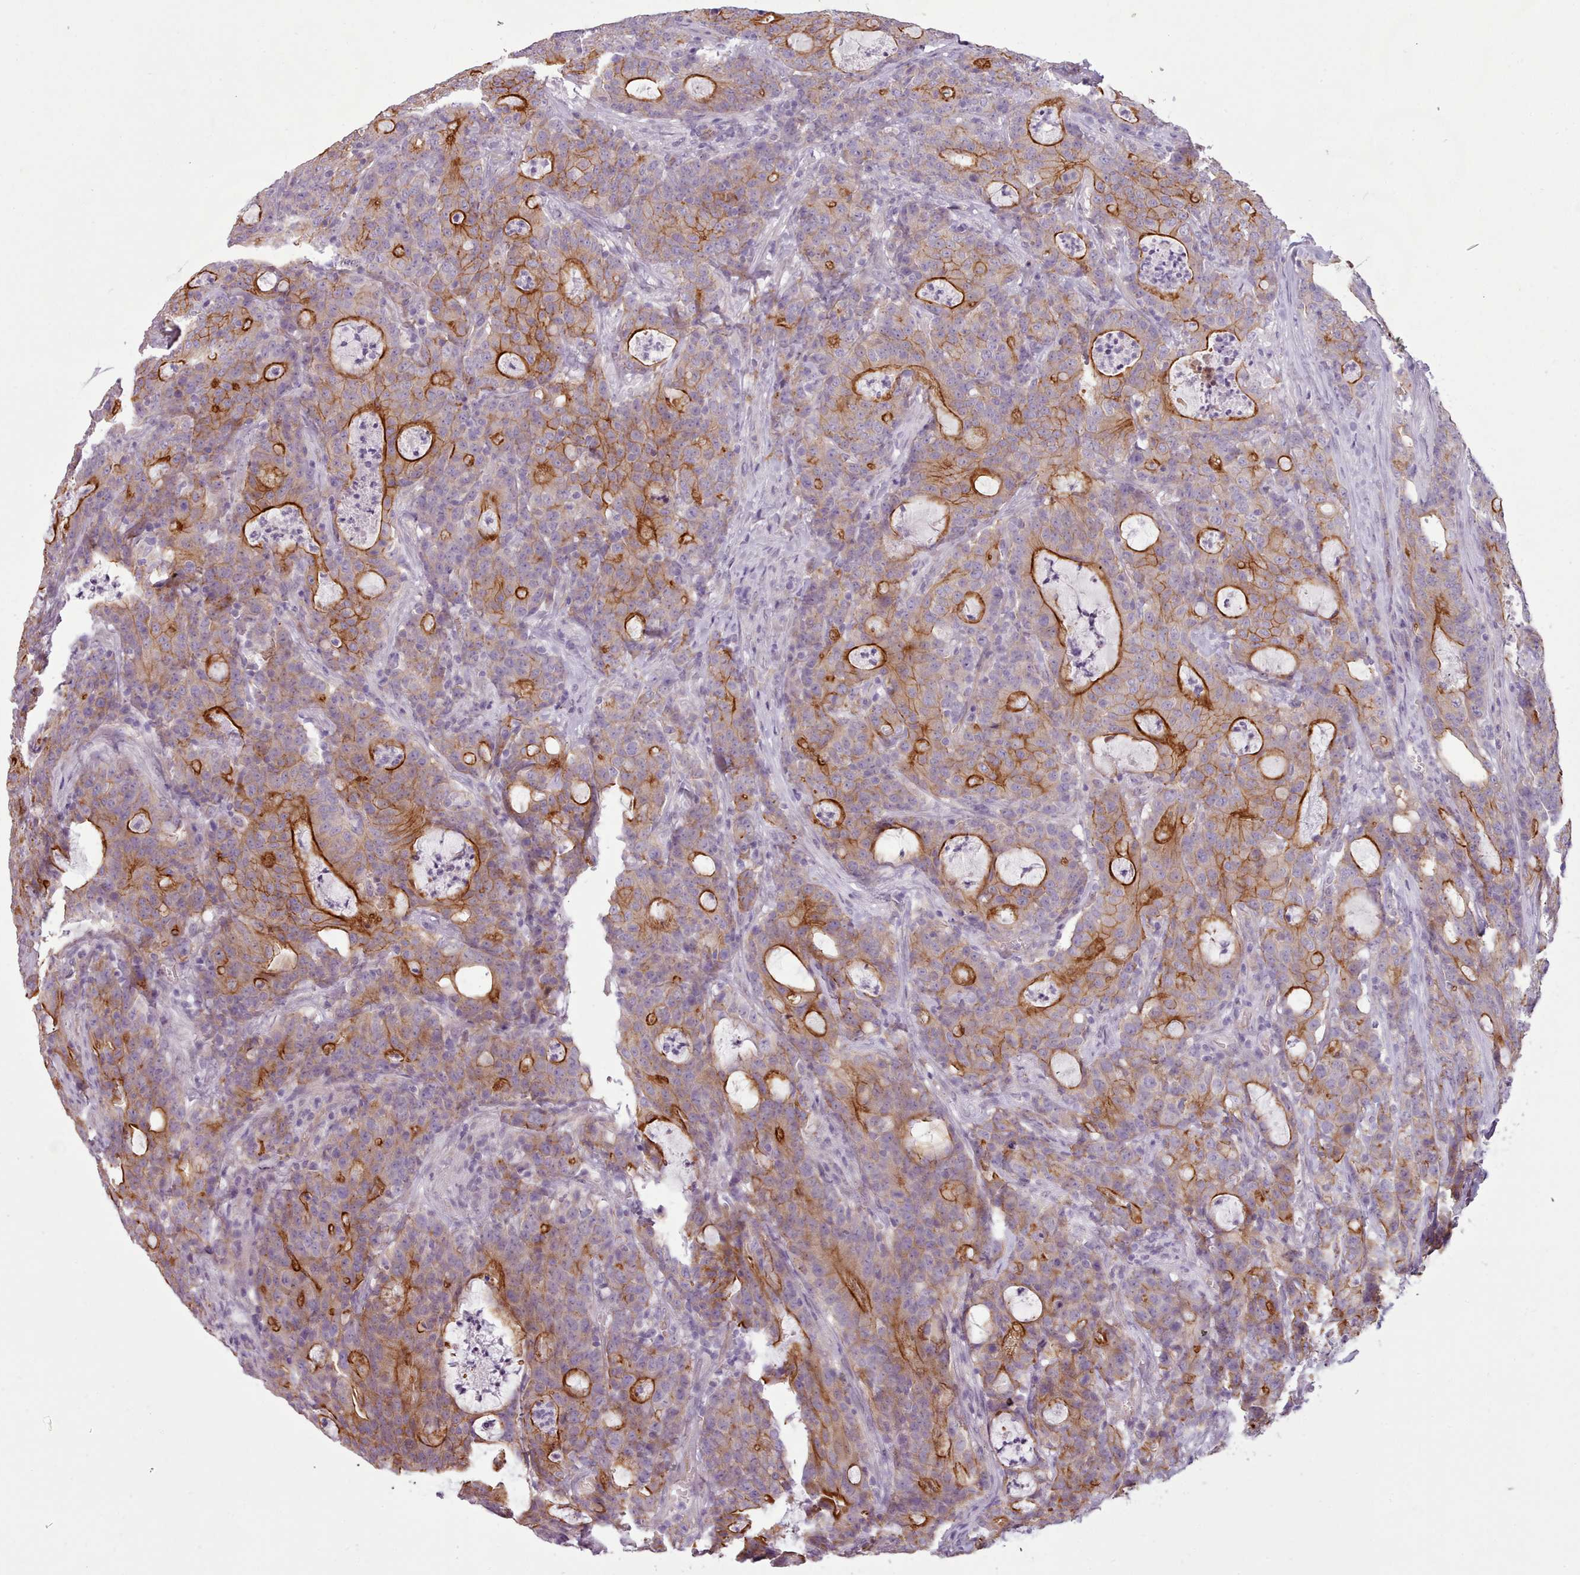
{"staining": {"intensity": "strong", "quantity": "25%-75%", "location": "cytoplasmic/membranous"}, "tissue": "colorectal cancer", "cell_type": "Tumor cells", "image_type": "cancer", "snomed": [{"axis": "morphology", "description": "Adenocarcinoma, NOS"}, {"axis": "topography", "description": "Colon"}], "caption": "Immunohistochemical staining of colorectal cancer displays strong cytoplasmic/membranous protein staining in about 25%-75% of tumor cells.", "gene": "PLD4", "patient": {"sex": "male", "age": 83}}